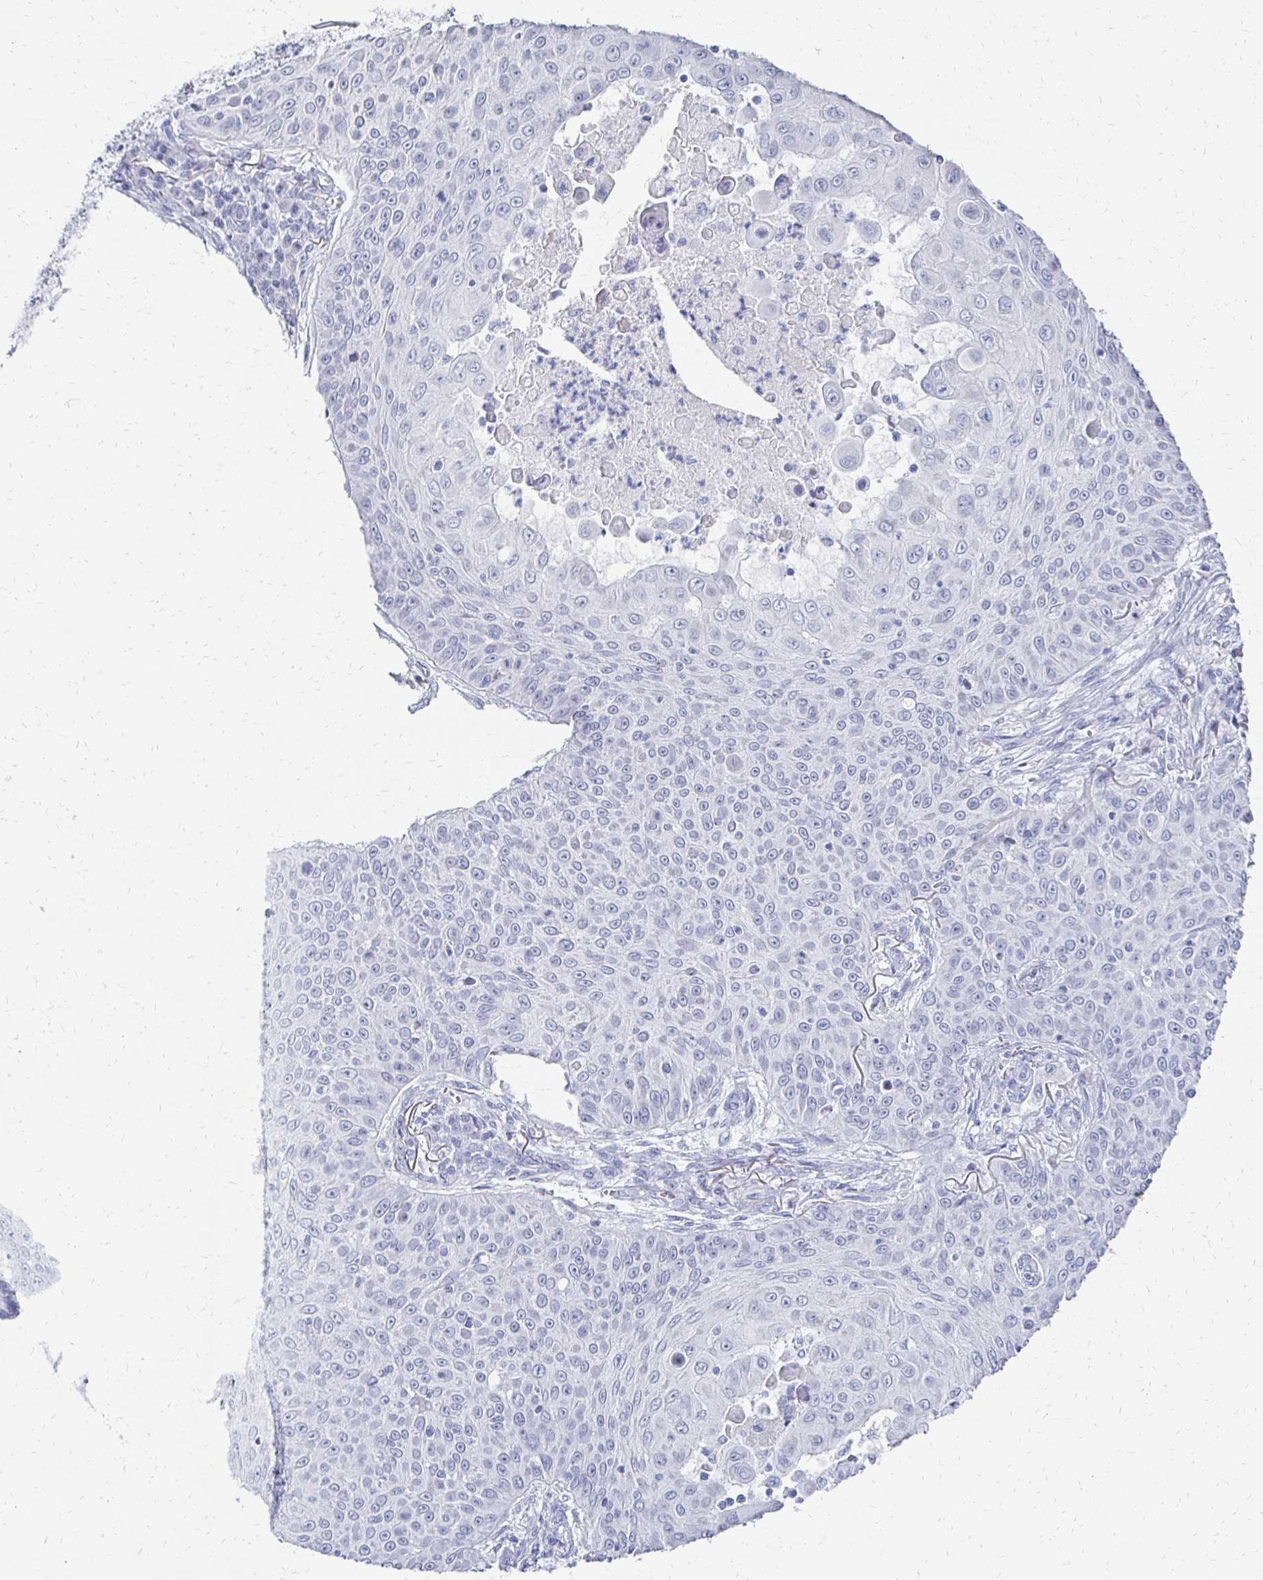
{"staining": {"intensity": "negative", "quantity": "none", "location": "none"}, "tissue": "skin cancer", "cell_type": "Tumor cells", "image_type": "cancer", "snomed": [{"axis": "morphology", "description": "Squamous cell carcinoma, NOS"}, {"axis": "topography", "description": "Skin"}], "caption": "Protein analysis of skin cancer demonstrates no significant expression in tumor cells. Nuclei are stained in blue.", "gene": "SYCP3", "patient": {"sex": "male", "age": 82}}